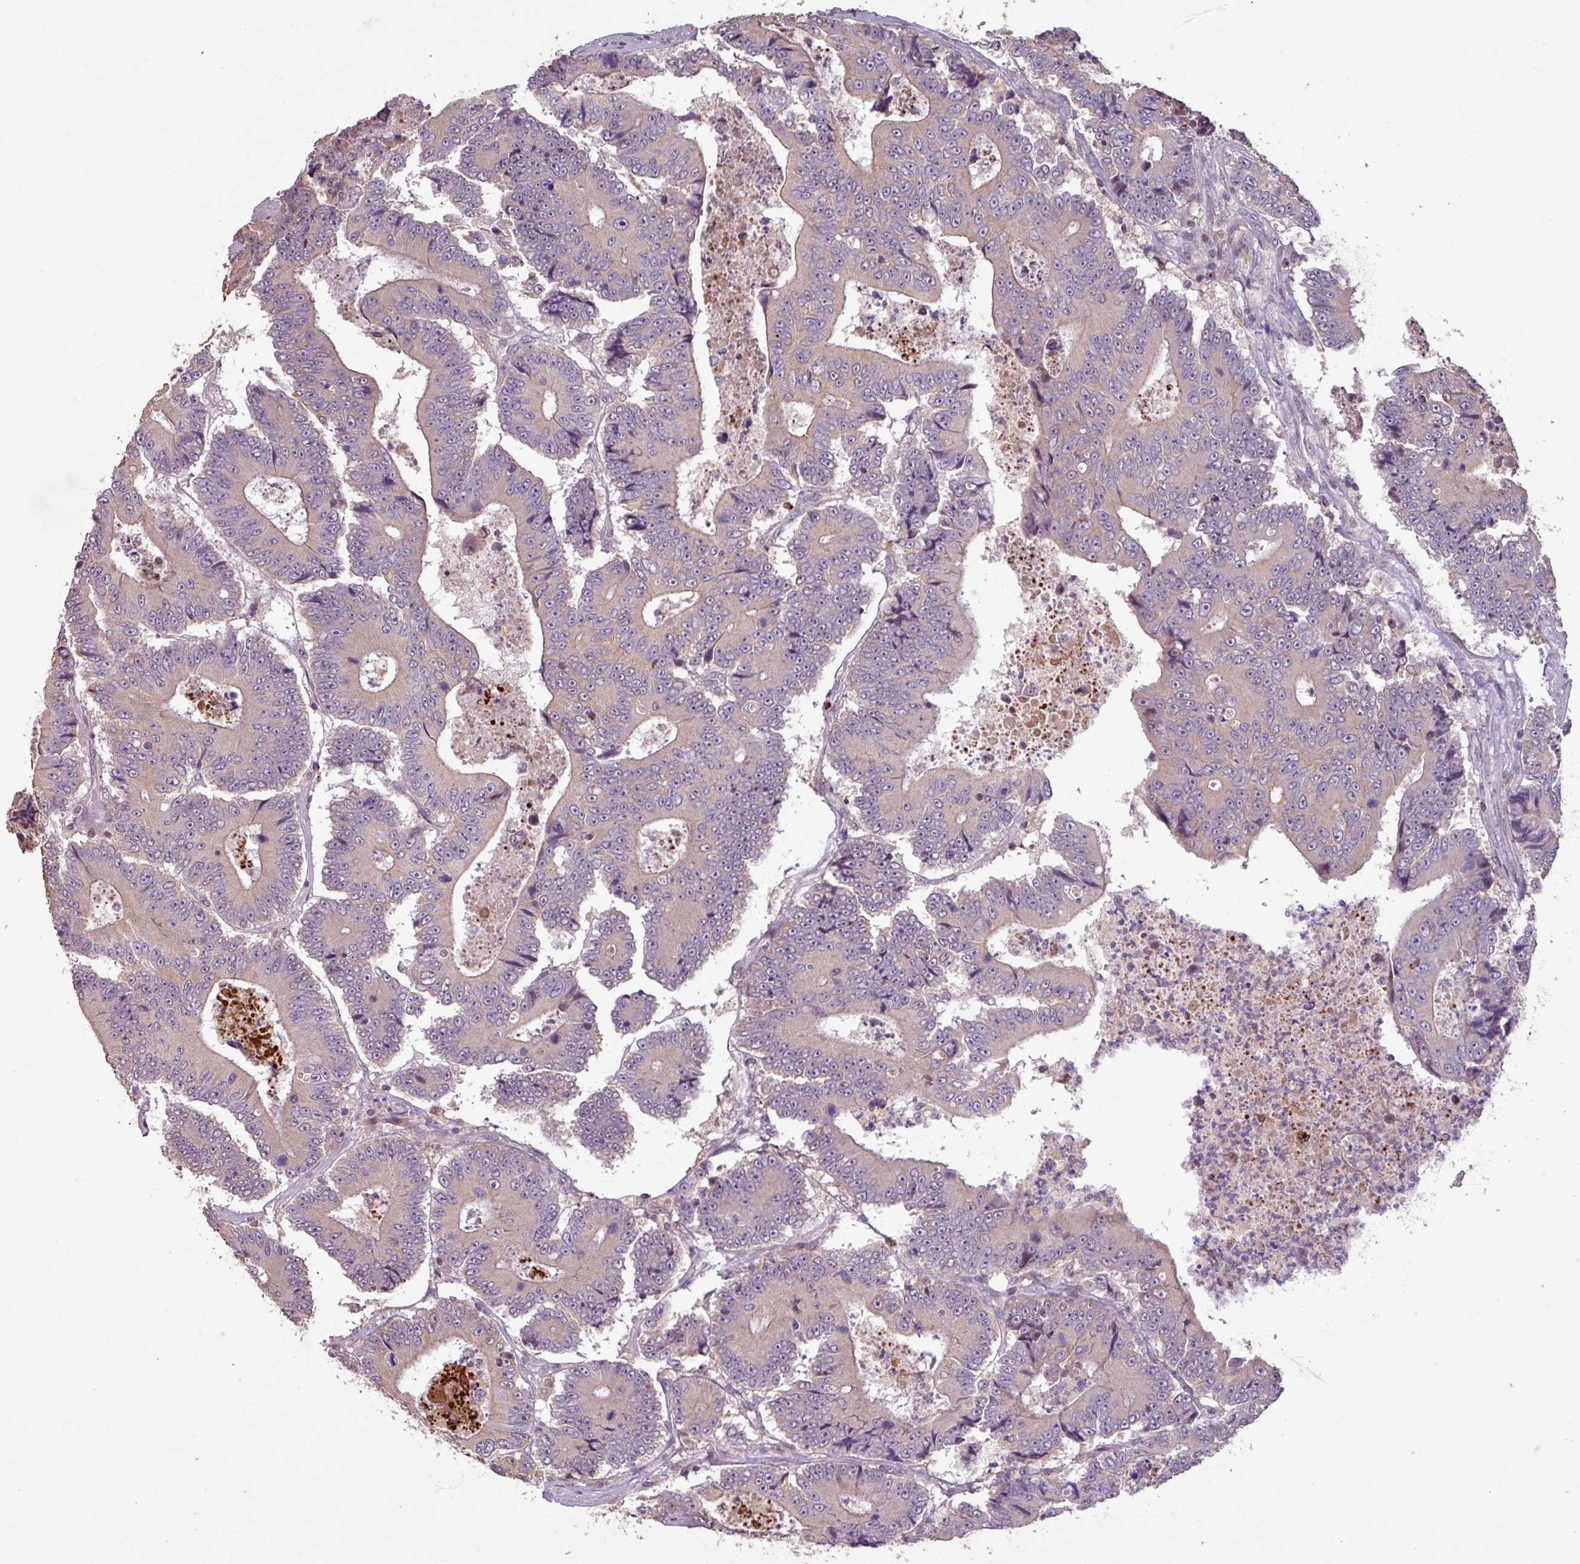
{"staining": {"intensity": "negative", "quantity": "none", "location": "none"}, "tissue": "colorectal cancer", "cell_type": "Tumor cells", "image_type": "cancer", "snomed": [{"axis": "morphology", "description": "Adenocarcinoma, NOS"}, {"axis": "topography", "description": "Colon"}], "caption": "Tumor cells show no significant protein staining in colorectal adenocarcinoma.", "gene": "OR6B1", "patient": {"sex": "male", "age": 83}}